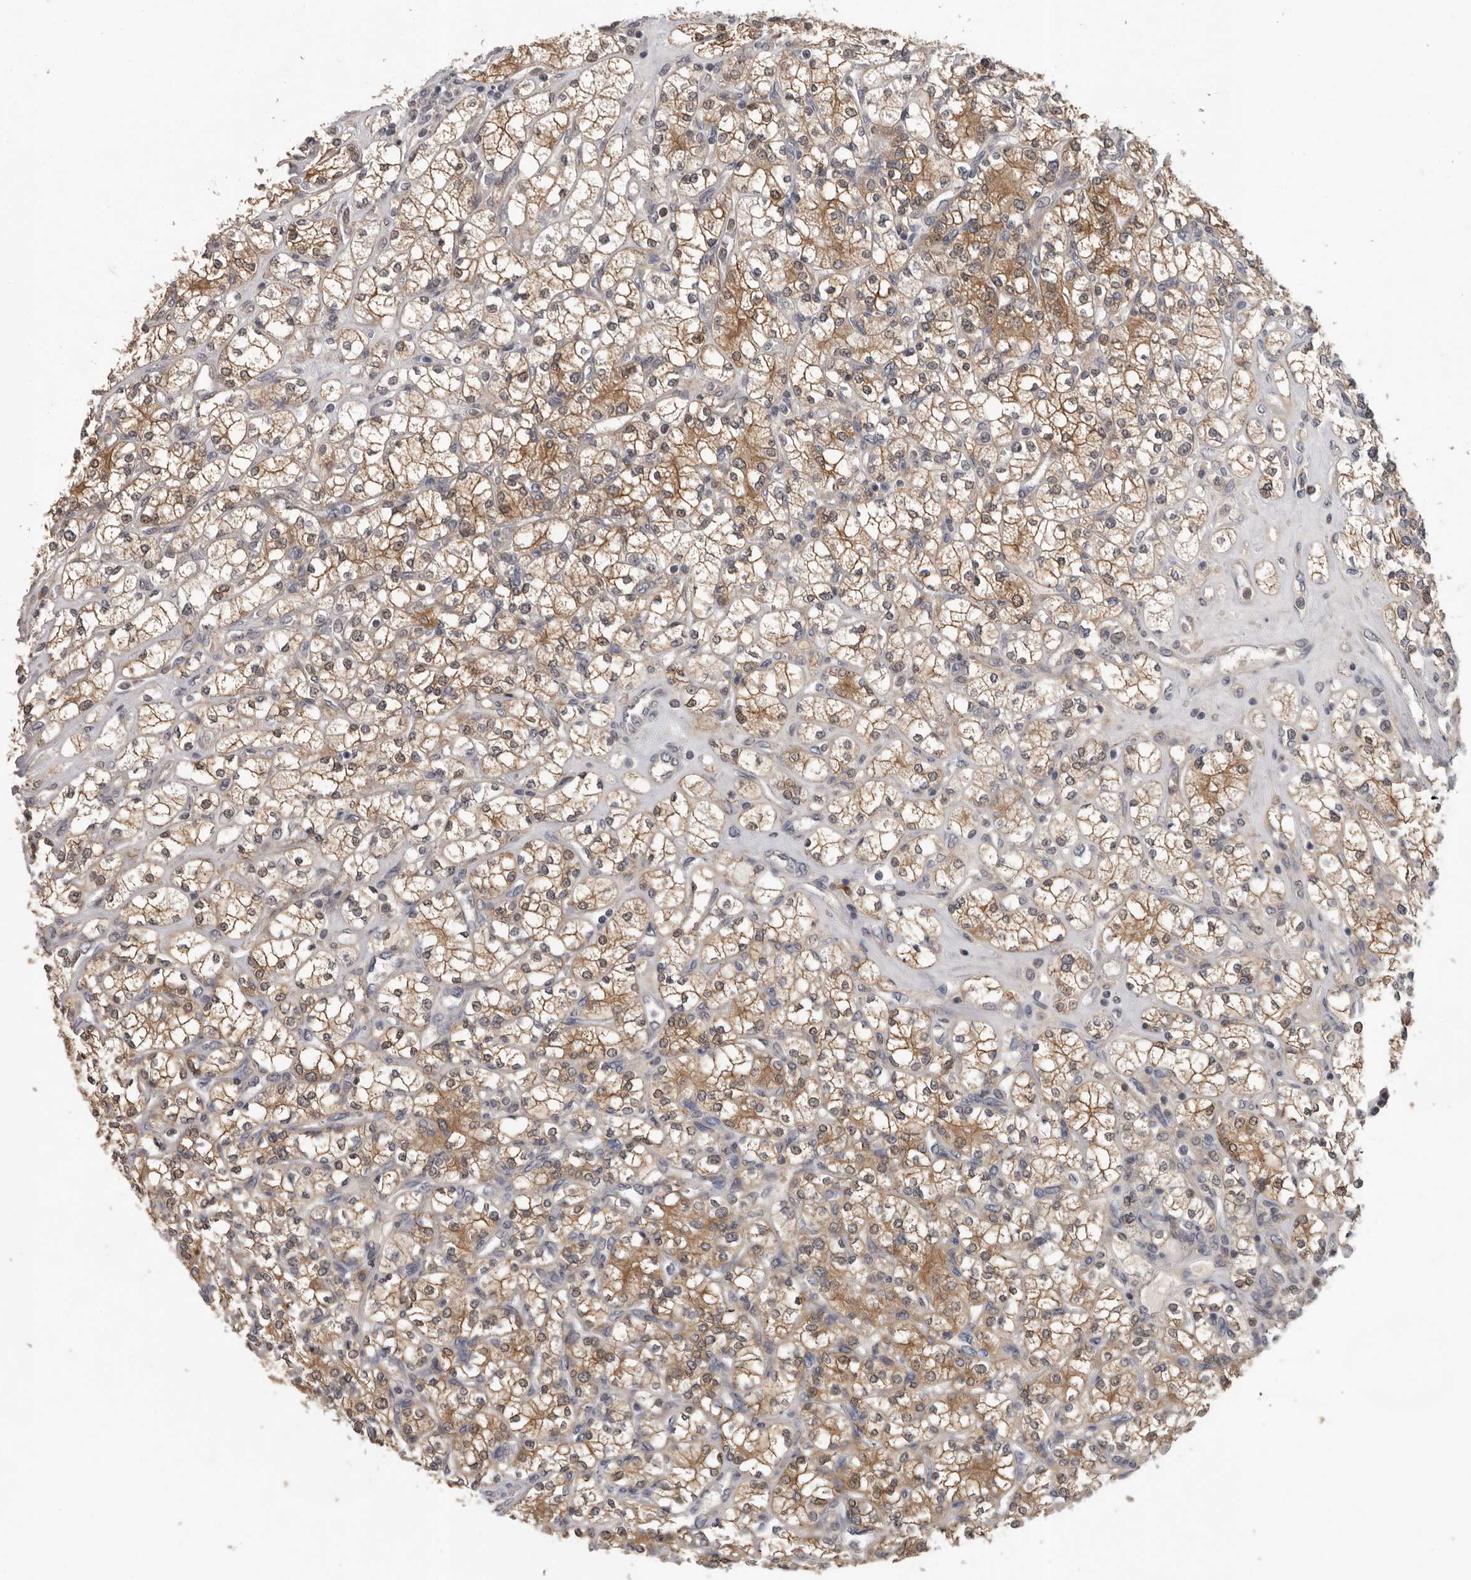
{"staining": {"intensity": "moderate", "quantity": ">75%", "location": "cytoplasmic/membranous"}, "tissue": "renal cancer", "cell_type": "Tumor cells", "image_type": "cancer", "snomed": [{"axis": "morphology", "description": "Adenocarcinoma, NOS"}, {"axis": "topography", "description": "Kidney"}], "caption": "Immunohistochemistry of renal cancer (adenocarcinoma) shows medium levels of moderate cytoplasmic/membranous staining in about >75% of tumor cells.", "gene": "RALGPS2", "patient": {"sex": "male", "age": 77}}